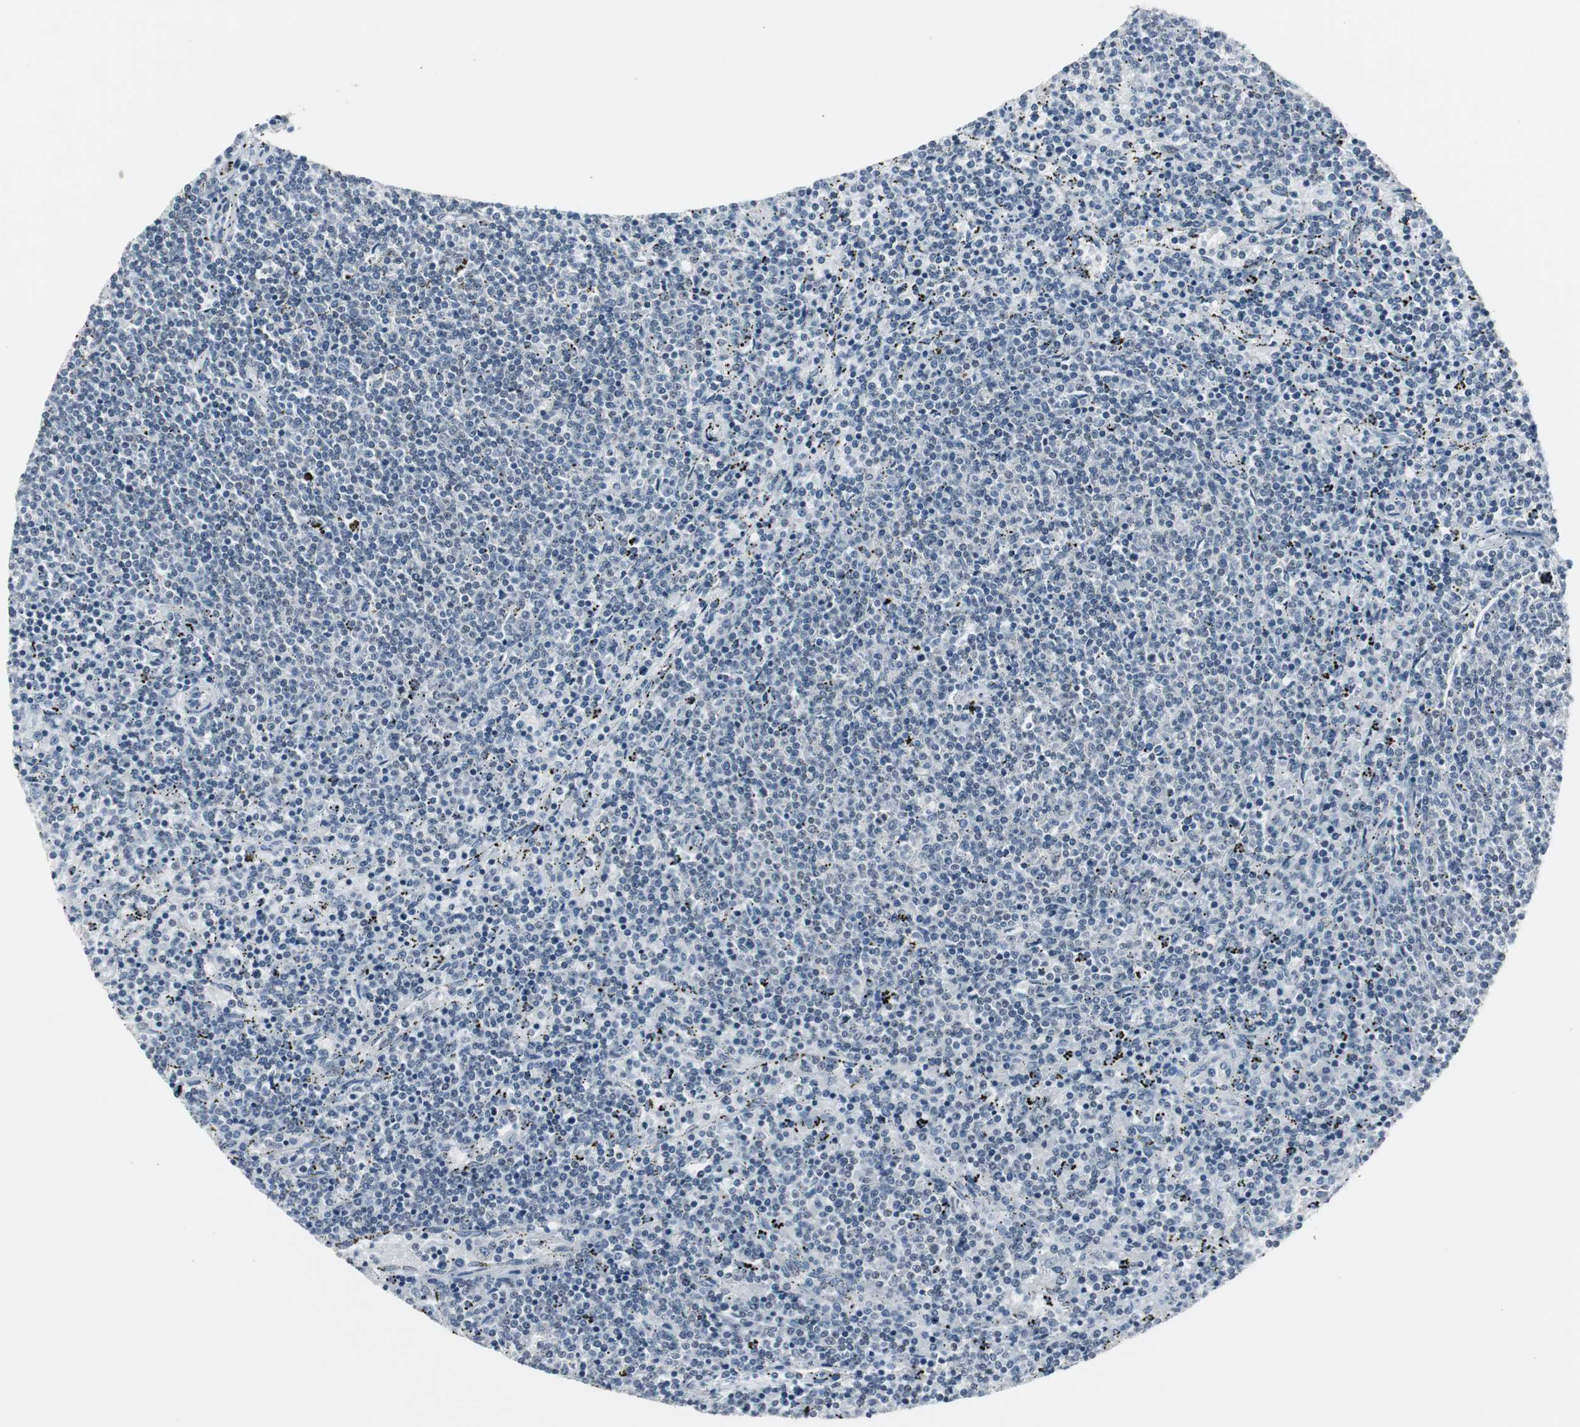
{"staining": {"intensity": "negative", "quantity": "none", "location": "none"}, "tissue": "lymphoma", "cell_type": "Tumor cells", "image_type": "cancer", "snomed": [{"axis": "morphology", "description": "Malignant lymphoma, non-Hodgkin's type, Low grade"}, {"axis": "topography", "description": "Spleen"}], "caption": "This photomicrograph is of malignant lymphoma, non-Hodgkin's type (low-grade) stained with IHC to label a protein in brown with the nuclei are counter-stained blue. There is no positivity in tumor cells. Brightfield microscopy of immunohistochemistry stained with DAB (brown) and hematoxylin (blue), captured at high magnification.", "gene": "ELK1", "patient": {"sex": "female", "age": 50}}